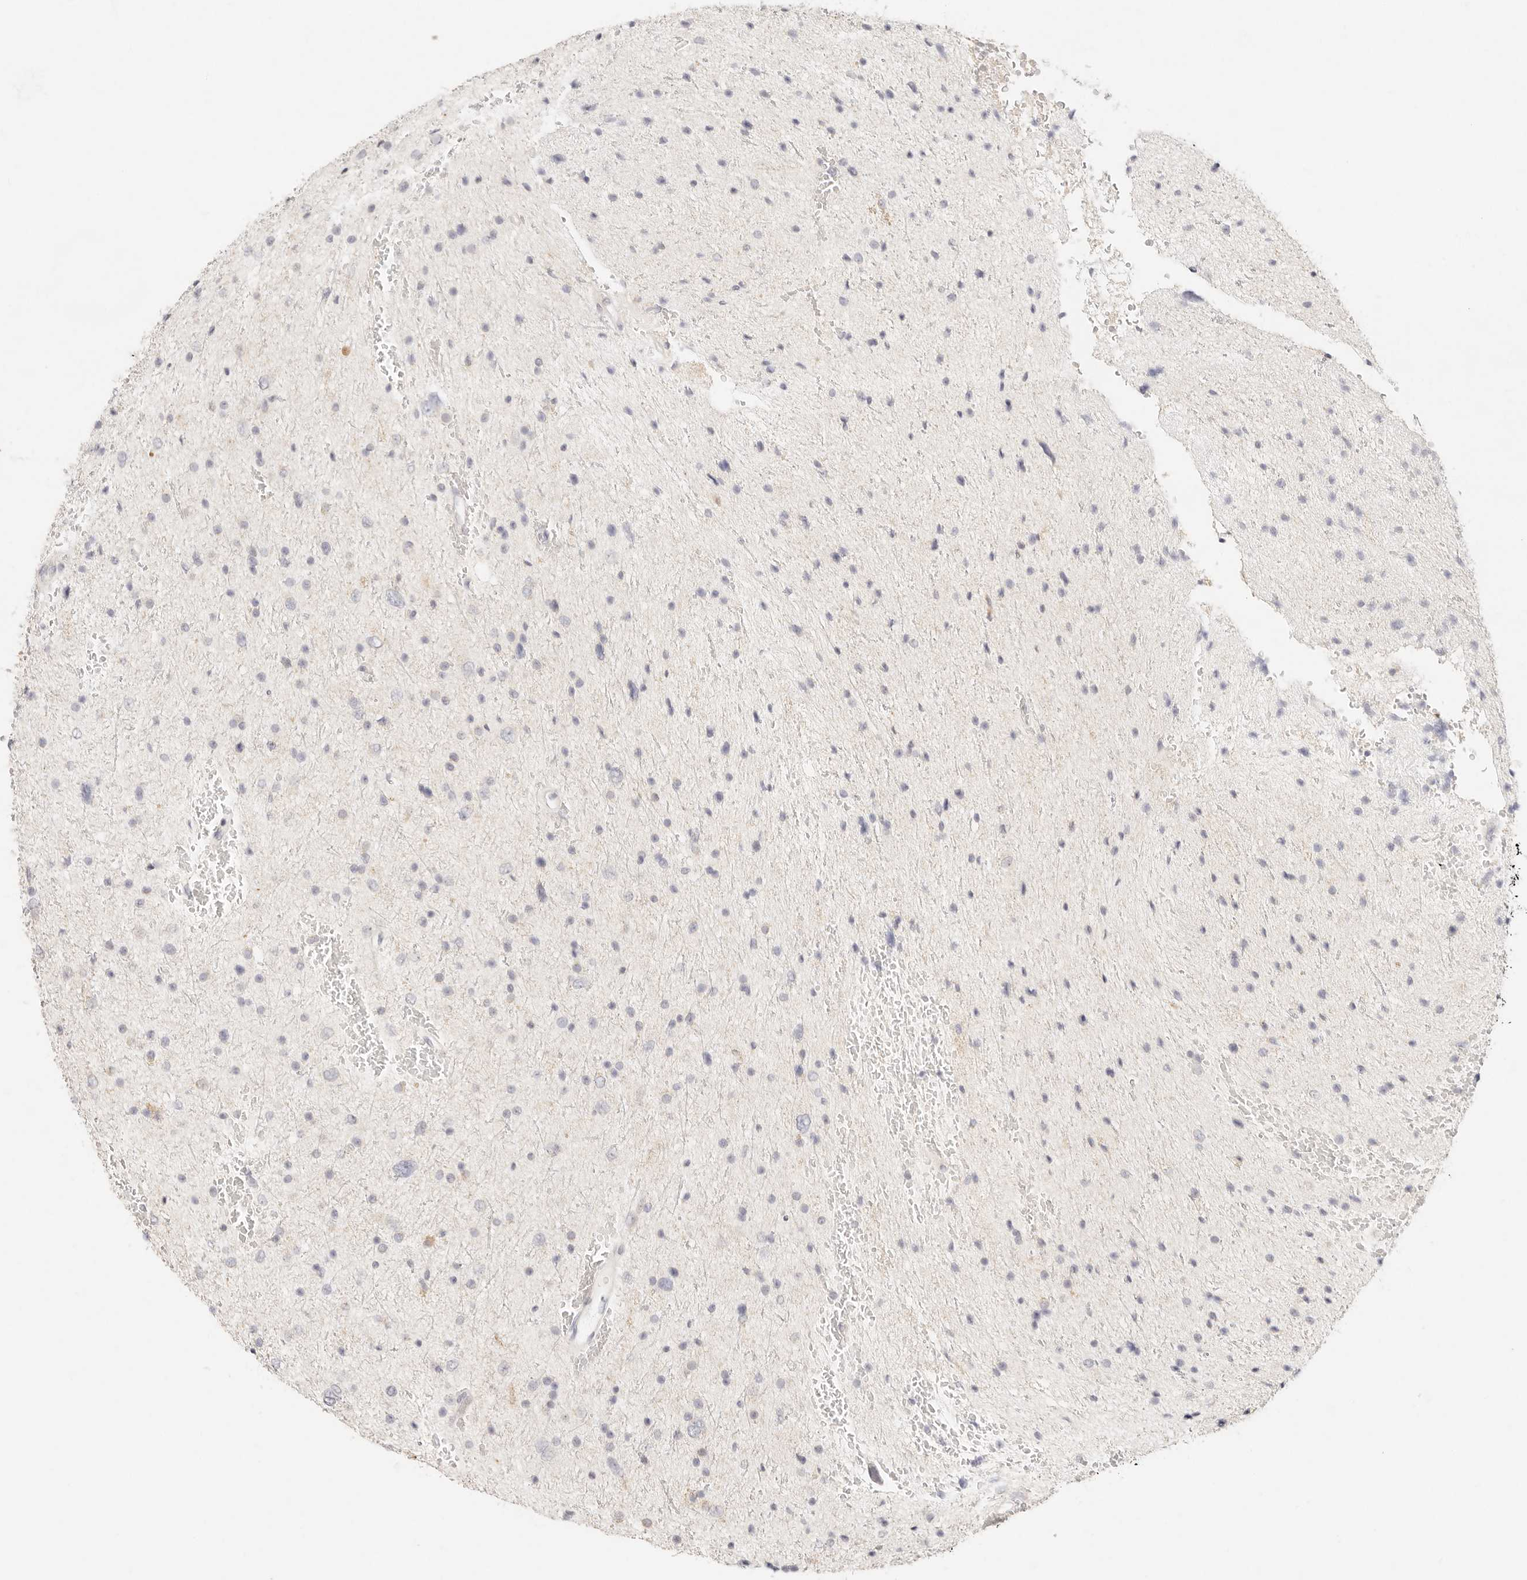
{"staining": {"intensity": "negative", "quantity": "none", "location": "none"}, "tissue": "glioma", "cell_type": "Tumor cells", "image_type": "cancer", "snomed": [{"axis": "morphology", "description": "Glioma, malignant, Low grade"}, {"axis": "topography", "description": "Brain"}], "caption": "A high-resolution image shows IHC staining of malignant low-grade glioma, which demonstrates no significant staining in tumor cells.", "gene": "GPR156", "patient": {"sex": "female", "age": 37}}